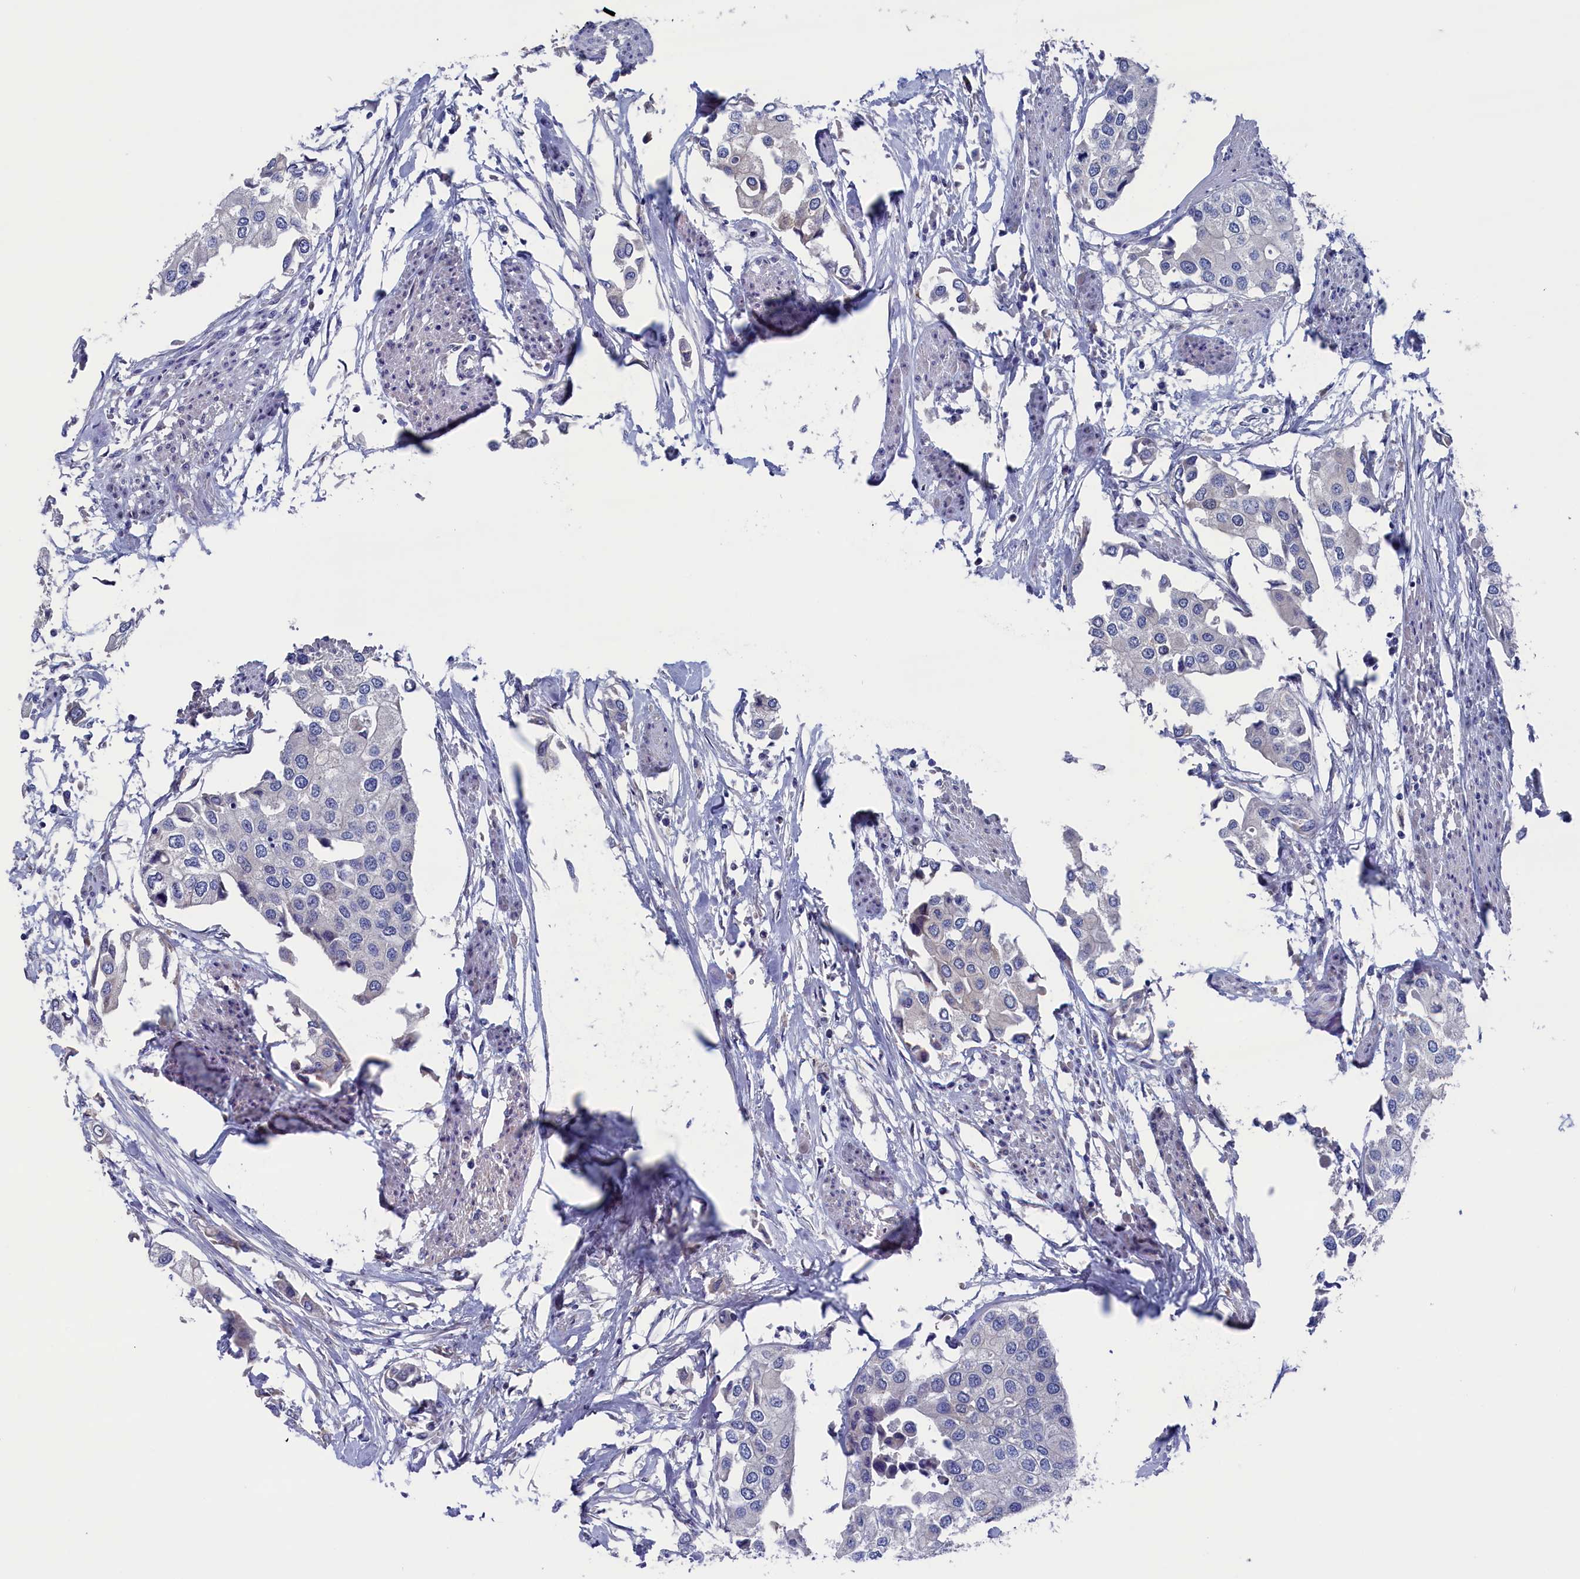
{"staining": {"intensity": "negative", "quantity": "none", "location": "none"}, "tissue": "urothelial cancer", "cell_type": "Tumor cells", "image_type": "cancer", "snomed": [{"axis": "morphology", "description": "Urothelial carcinoma, High grade"}, {"axis": "topography", "description": "Urinary bladder"}], "caption": "There is no significant positivity in tumor cells of high-grade urothelial carcinoma.", "gene": "SPATA13", "patient": {"sex": "male", "age": 64}}